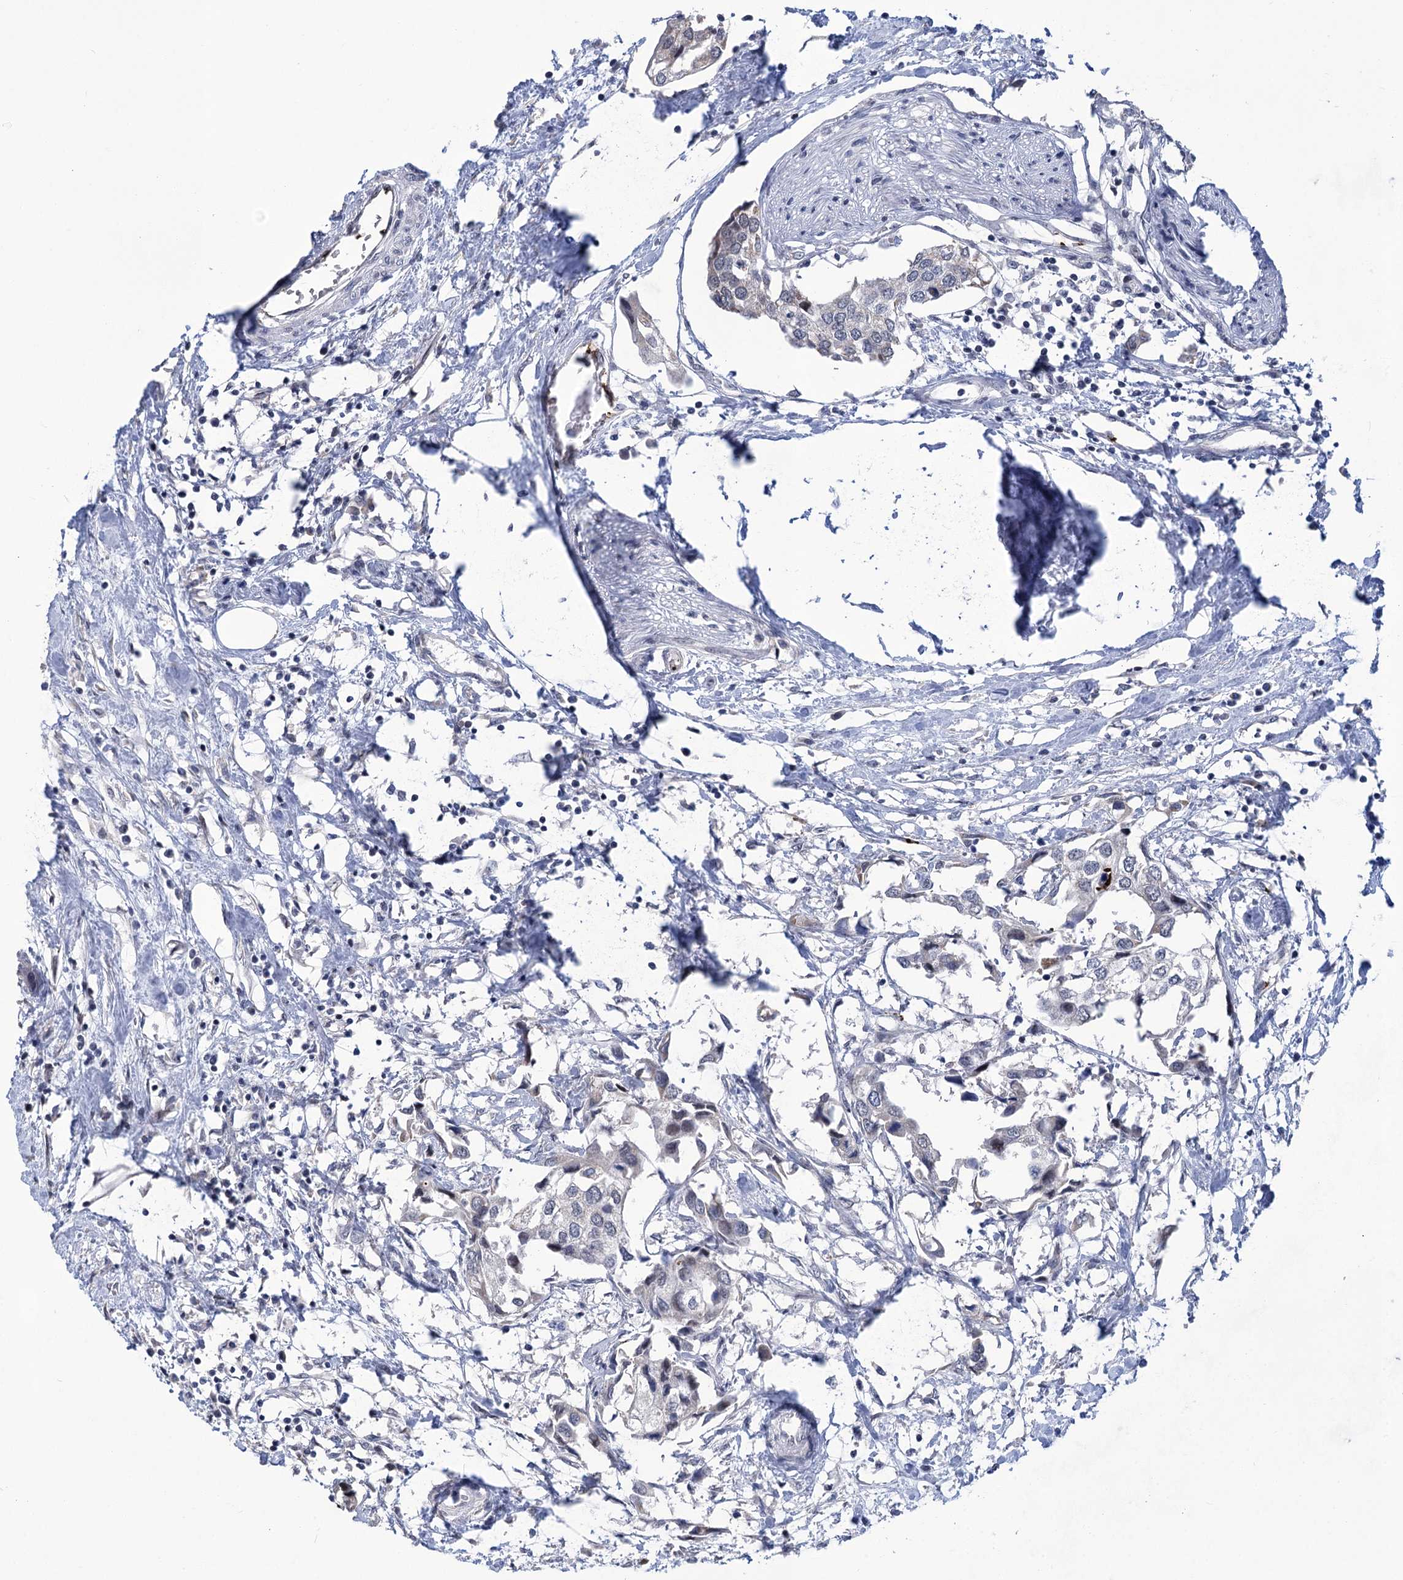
{"staining": {"intensity": "negative", "quantity": "none", "location": "none"}, "tissue": "urothelial cancer", "cell_type": "Tumor cells", "image_type": "cancer", "snomed": [{"axis": "morphology", "description": "Urothelial carcinoma, High grade"}, {"axis": "topography", "description": "Urinary bladder"}], "caption": "Immunohistochemistry photomicrograph of neoplastic tissue: human urothelial cancer stained with DAB shows no significant protein expression in tumor cells.", "gene": "MON2", "patient": {"sex": "male", "age": 64}}